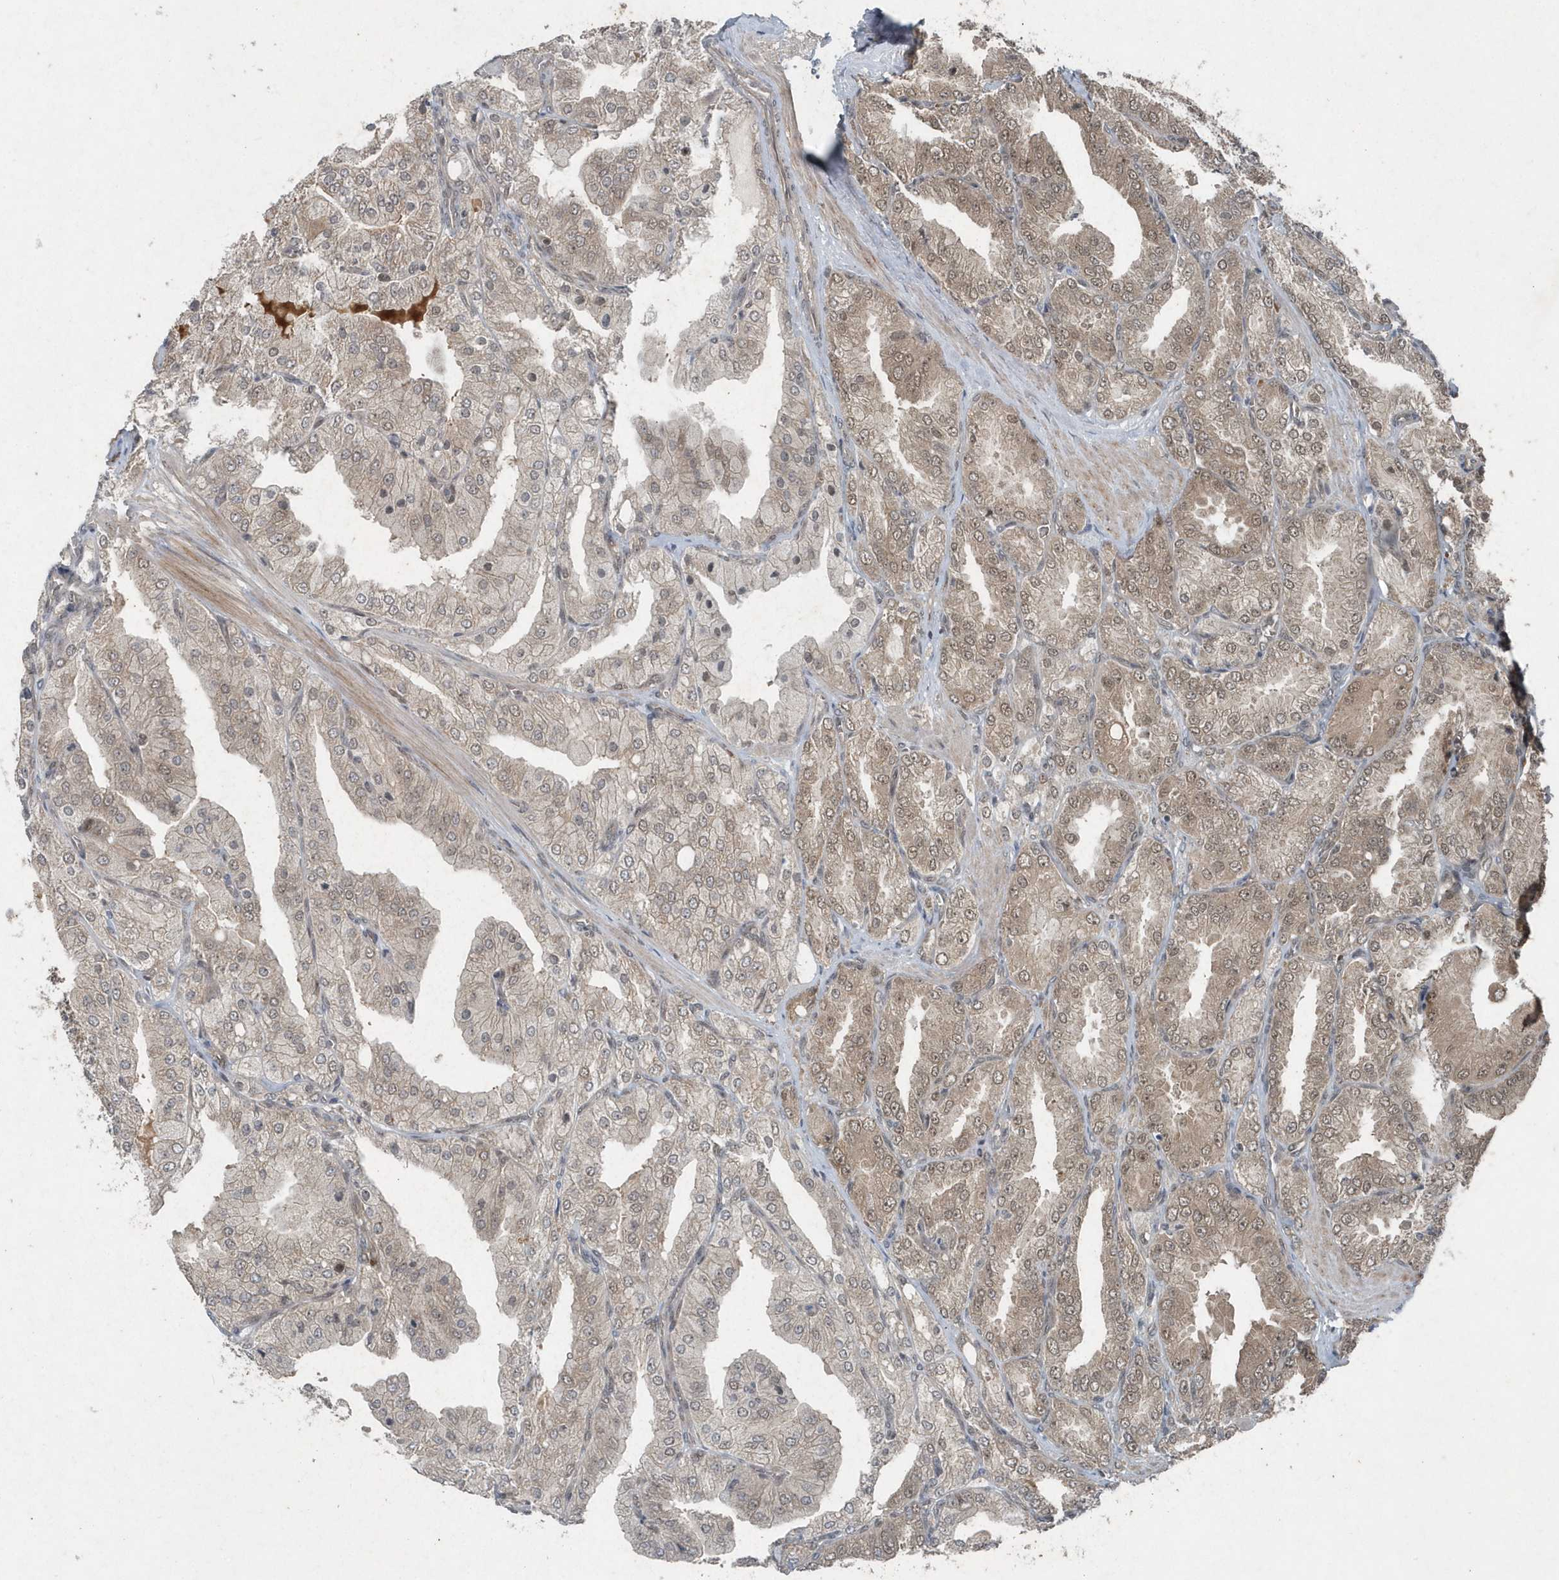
{"staining": {"intensity": "moderate", "quantity": ">75%", "location": "cytoplasmic/membranous,nuclear"}, "tissue": "prostate cancer", "cell_type": "Tumor cells", "image_type": "cancer", "snomed": [{"axis": "morphology", "description": "Adenocarcinoma, High grade"}, {"axis": "topography", "description": "Prostate"}], "caption": "Prostate adenocarcinoma (high-grade) was stained to show a protein in brown. There is medium levels of moderate cytoplasmic/membranous and nuclear staining in approximately >75% of tumor cells.", "gene": "QTRT2", "patient": {"sex": "male", "age": 50}}